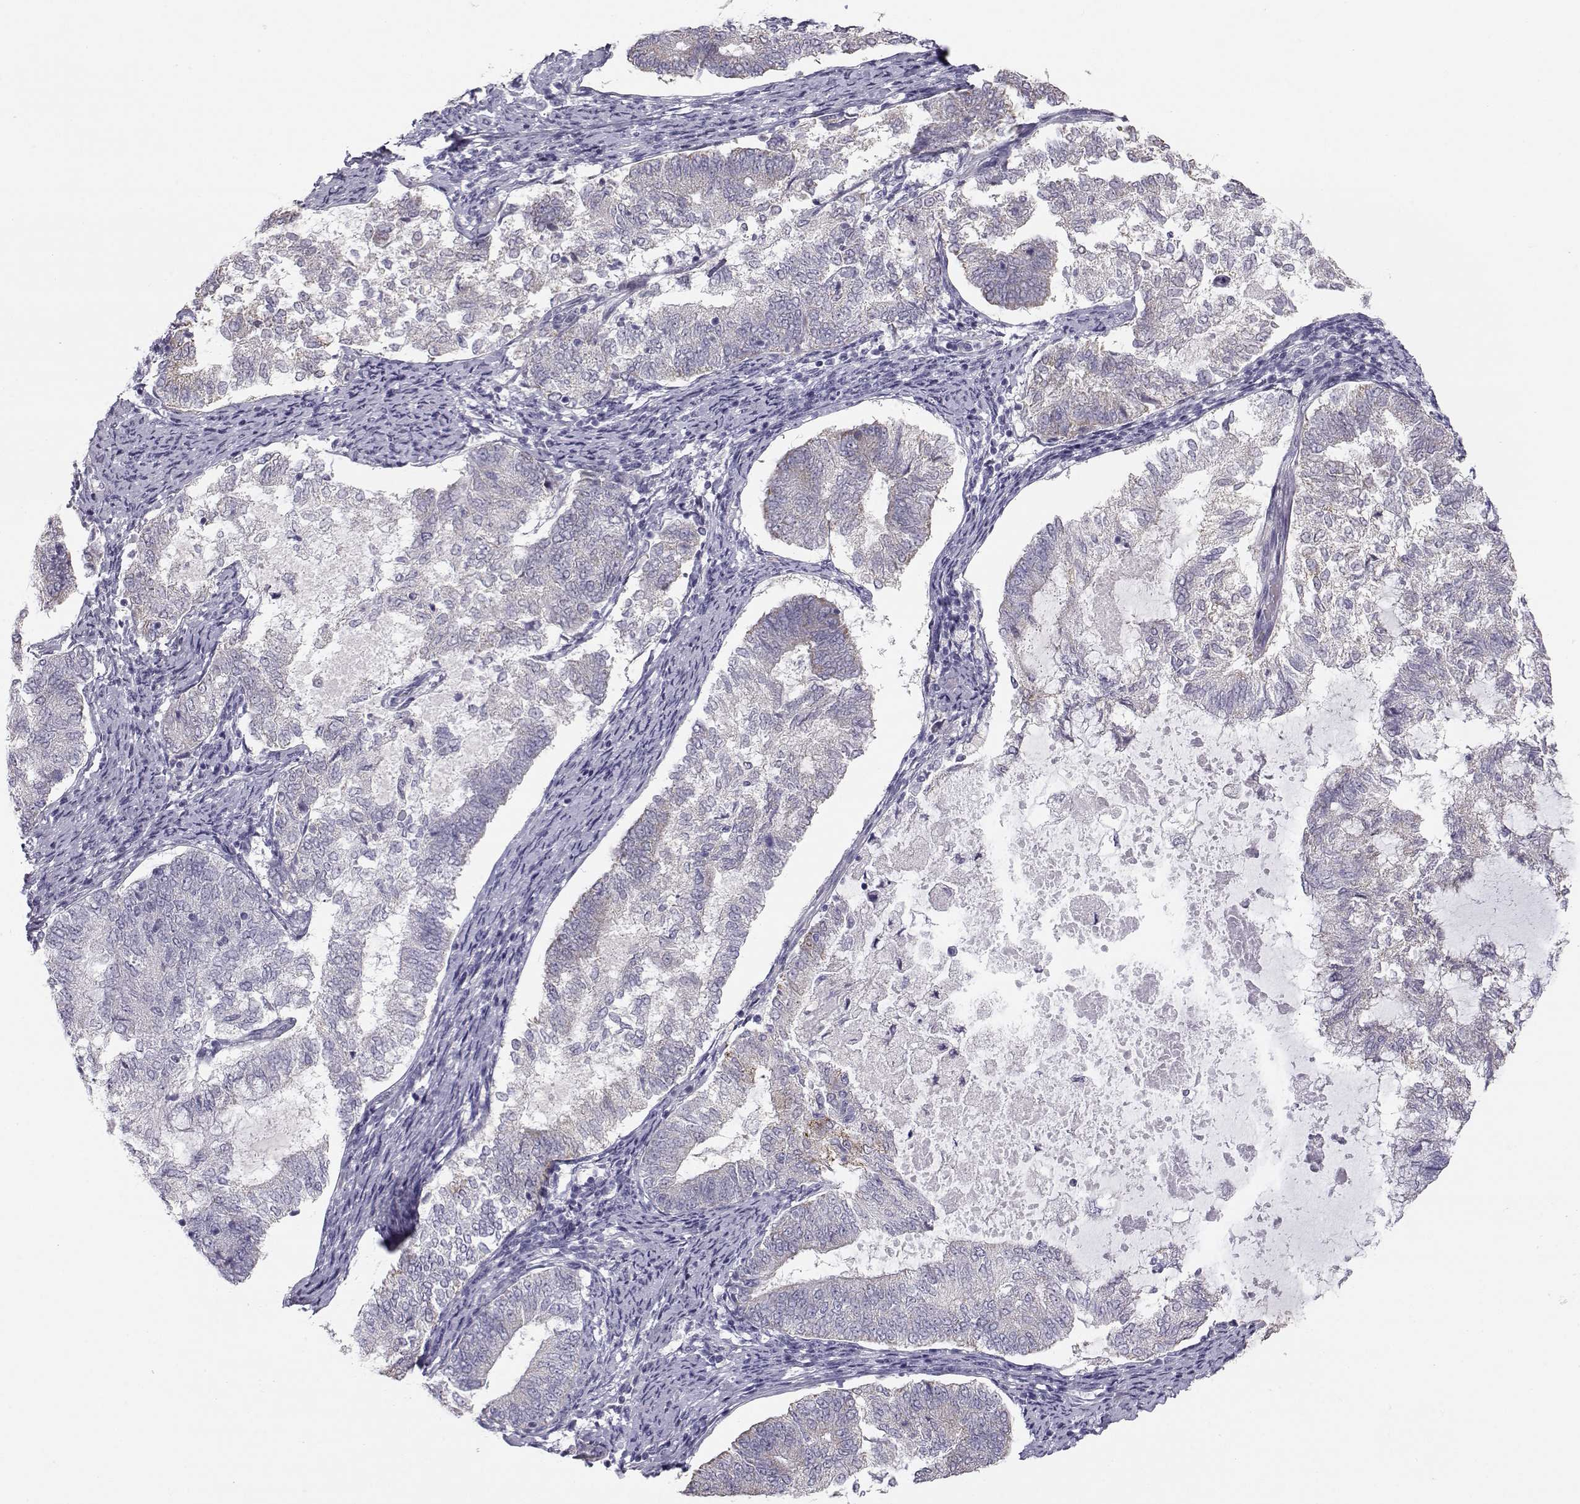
{"staining": {"intensity": "negative", "quantity": "none", "location": "none"}, "tissue": "endometrial cancer", "cell_type": "Tumor cells", "image_type": "cancer", "snomed": [{"axis": "morphology", "description": "Adenocarcinoma, NOS"}, {"axis": "topography", "description": "Endometrium"}], "caption": "A micrograph of adenocarcinoma (endometrial) stained for a protein exhibits no brown staining in tumor cells.", "gene": "KCNMB4", "patient": {"sex": "female", "age": 65}}